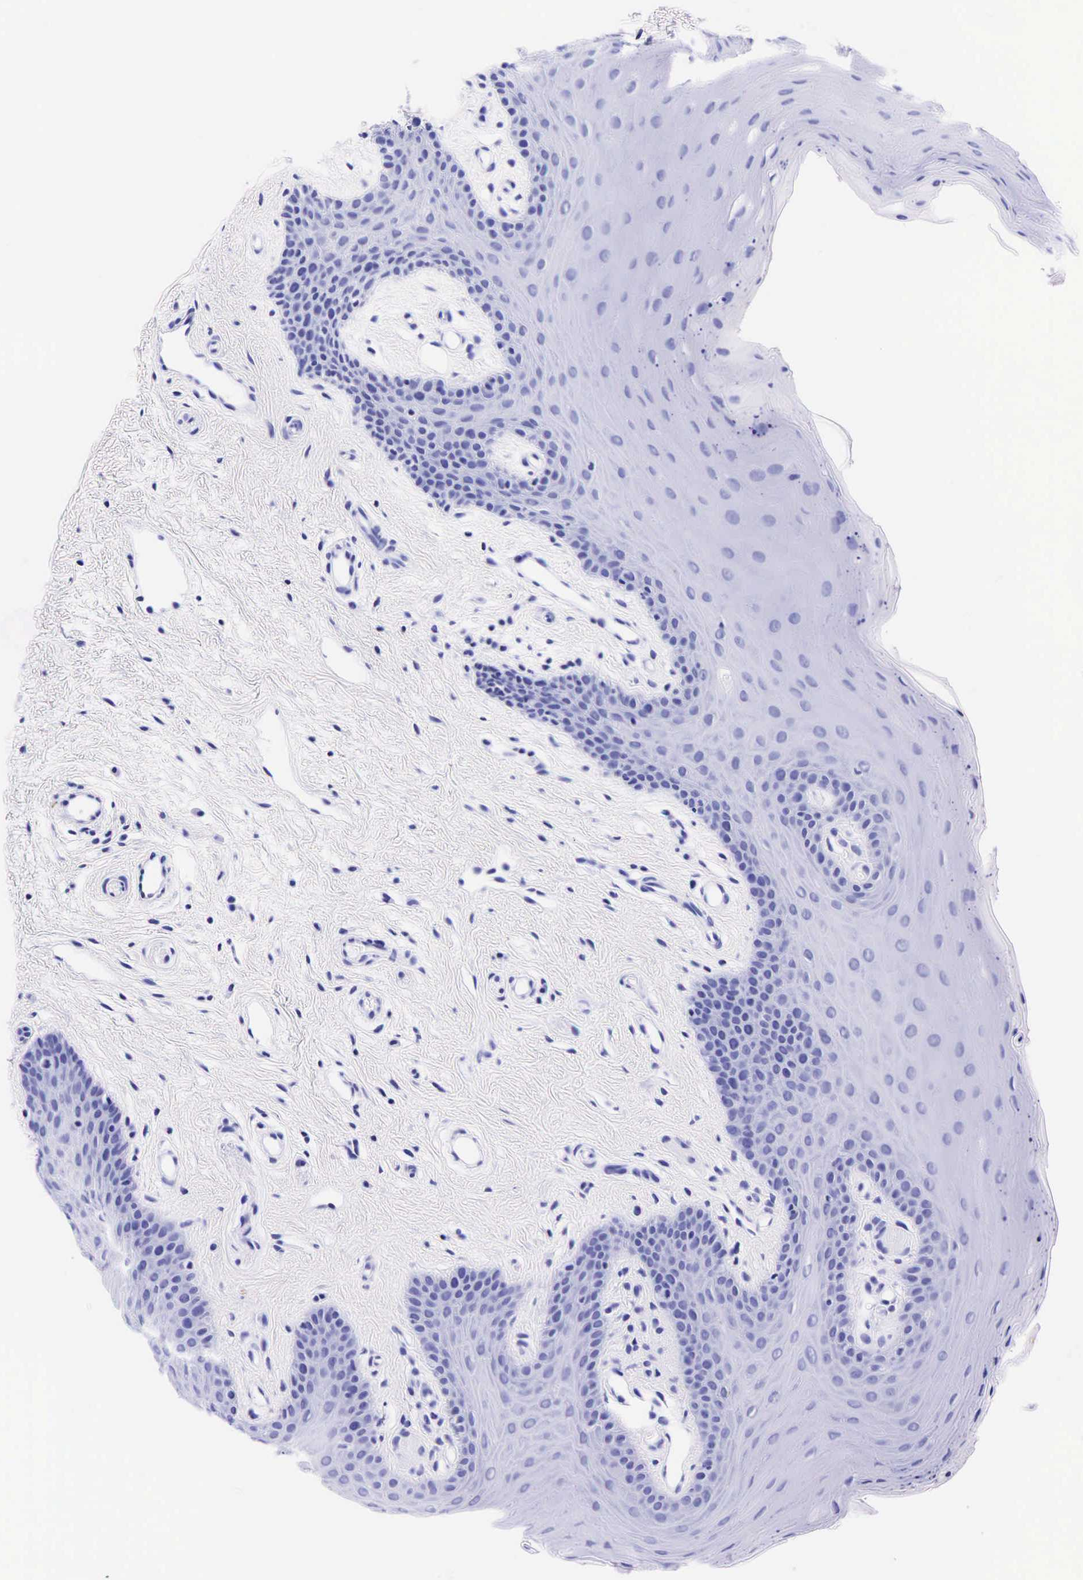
{"staining": {"intensity": "negative", "quantity": "none", "location": "none"}, "tissue": "oral mucosa", "cell_type": "Squamous epithelial cells", "image_type": "normal", "snomed": [{"axis": "morphology", "description": "Normal tissue, NOS"}, {"axis": "topography", "description": "Oral tissue"}], "caption": "Photomicrograph shows no protein expression in squamous epithelial cells of normal oral mucosa. Brightfield microscopy of immunohistochemistry (IHC) stained with DAB (brown) and hematoxylin (blue), captured at high magnification.", "gene": "GAST", "patient": {"sex": "male", "age": 14}}